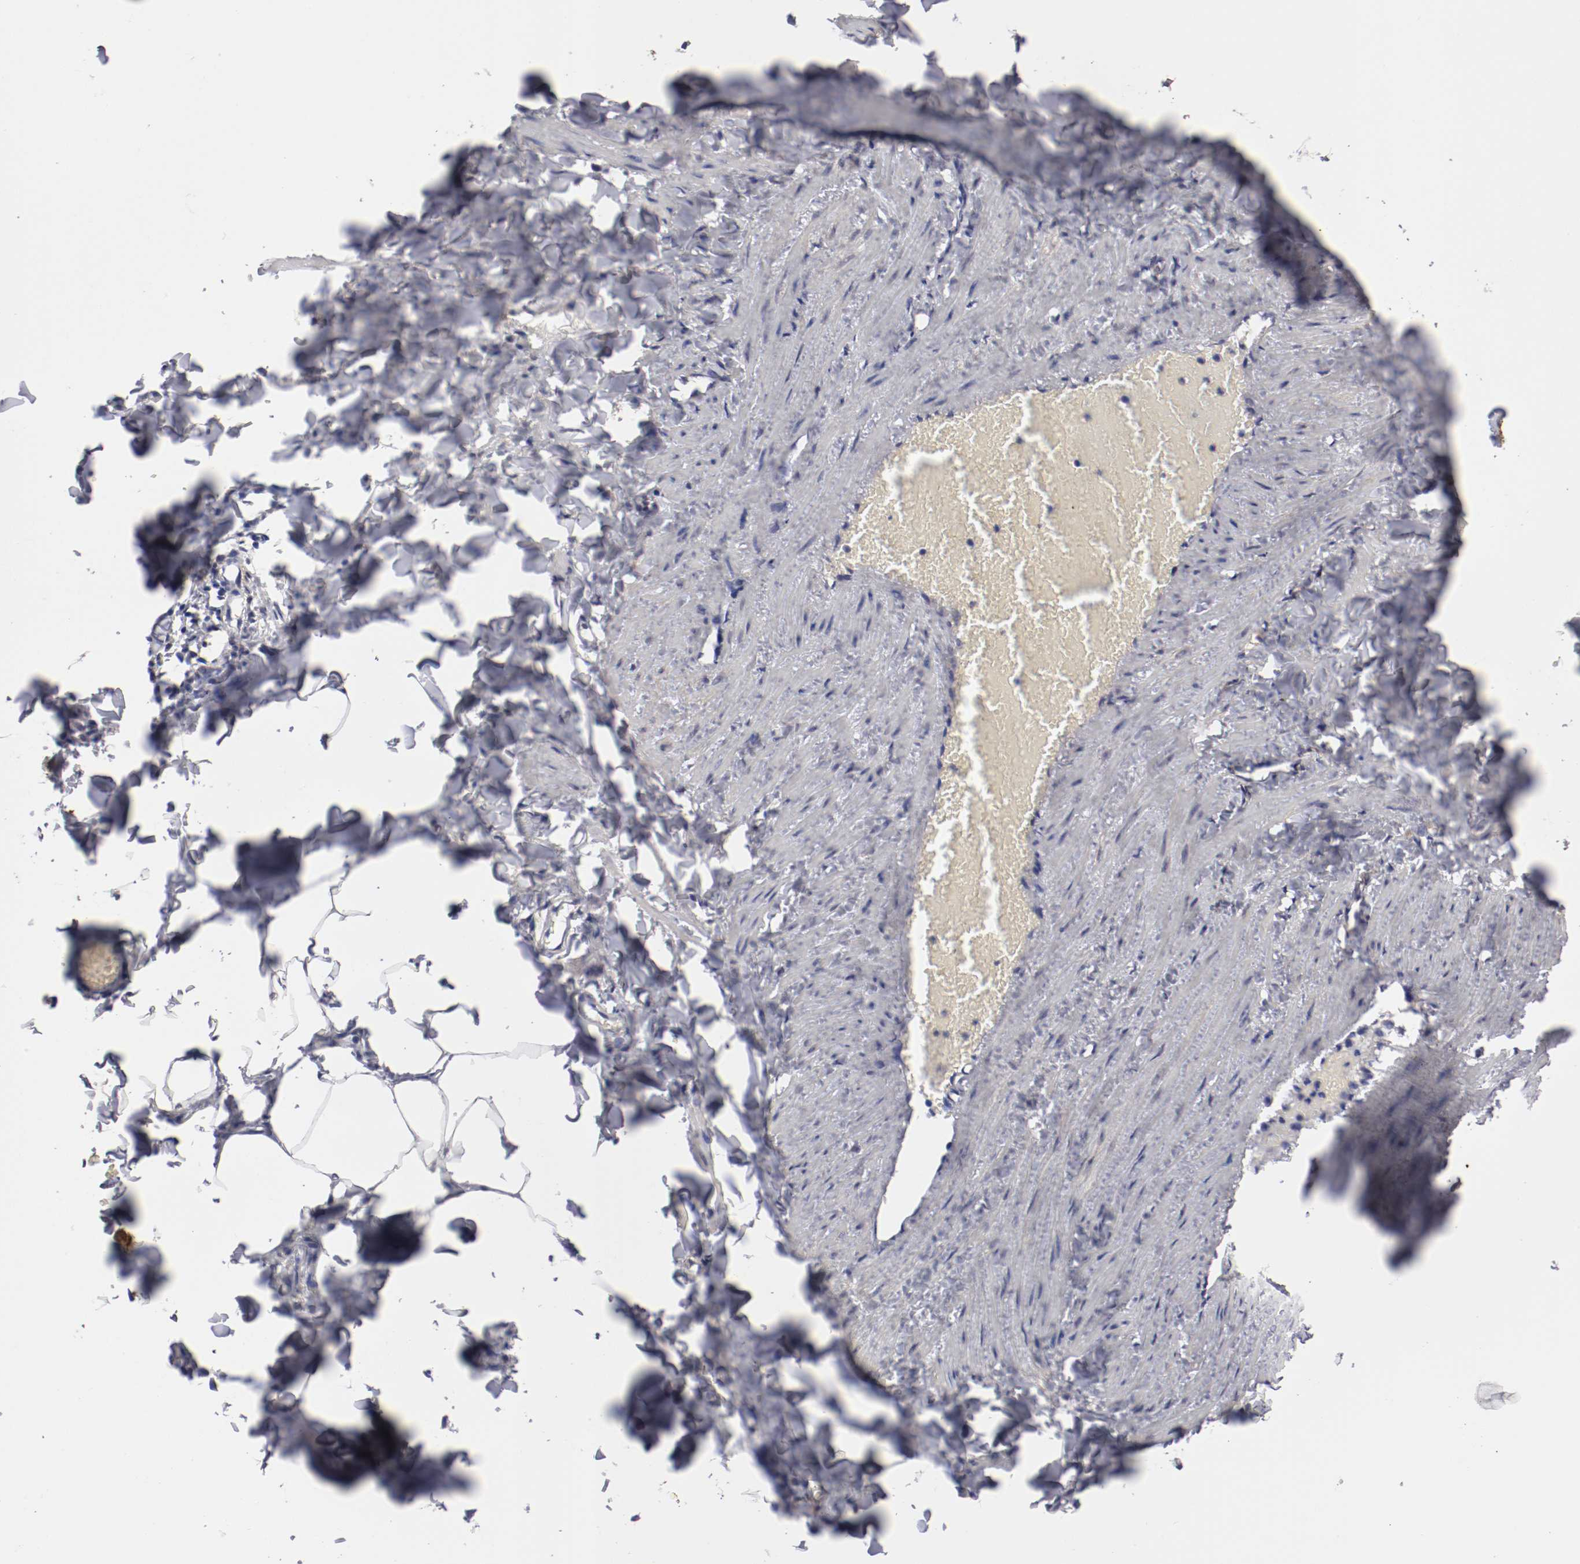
{"staining": {"intensity": "weak", "quantity": "25%-75%", "location": "cytoplasmic/membranous"}, "tissue": "adipose tissue", "cell_type": "Adipocytes", "image_type": "normal", "snomed": [{"axis": "morphology", "description": "Normal tissue, NOS"}, {"axis": "topography", "description": "Vascular tissue"}], "caption": "Adipocytes display low levels of weak cytoplasmic/membranous staining in approximately 25%-75% of cells in benign human adipose tissue.", "gene": "RPS6KA6", "patient": {"sex": "male", "age": 41}}